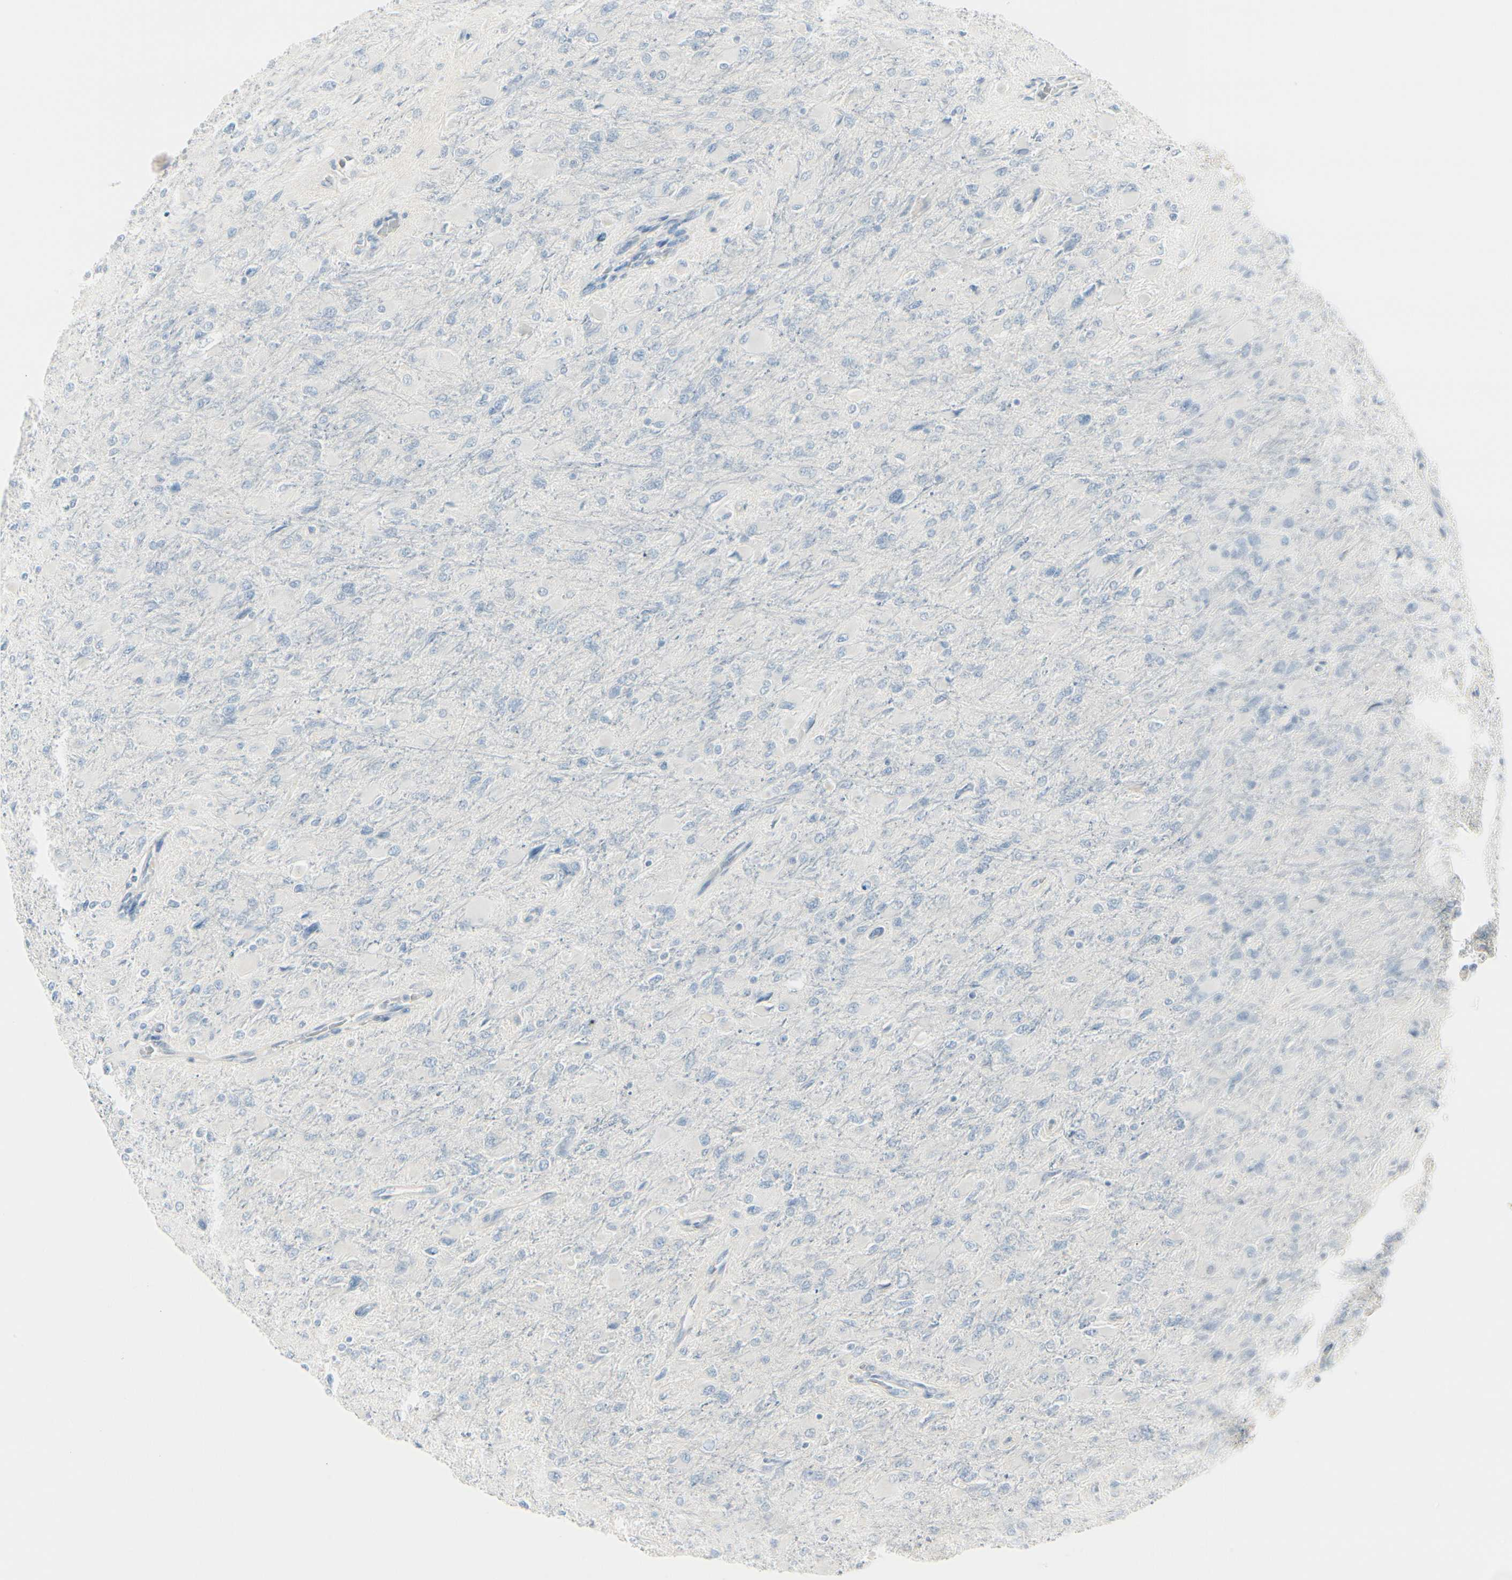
{"staining": {"intensity": "negative", "quantity": "none", "location": "none"}, "tissue": "glioma", "cell_type": "Tumor cells", "image_type": "cancer", "snomed": [{"axis": "morphology", "description": "Glioma, malignant, High grade"}, {"axis": "topography", "description": "Cerebral cortex"}], "caption": "Malignant glioma (high-grade) stained for a protein using immunohistochemistry (IHC) displays no positivity tumor cells.", "gene": "CDHR5", "patient": {"sex": "female", "age": 36}}